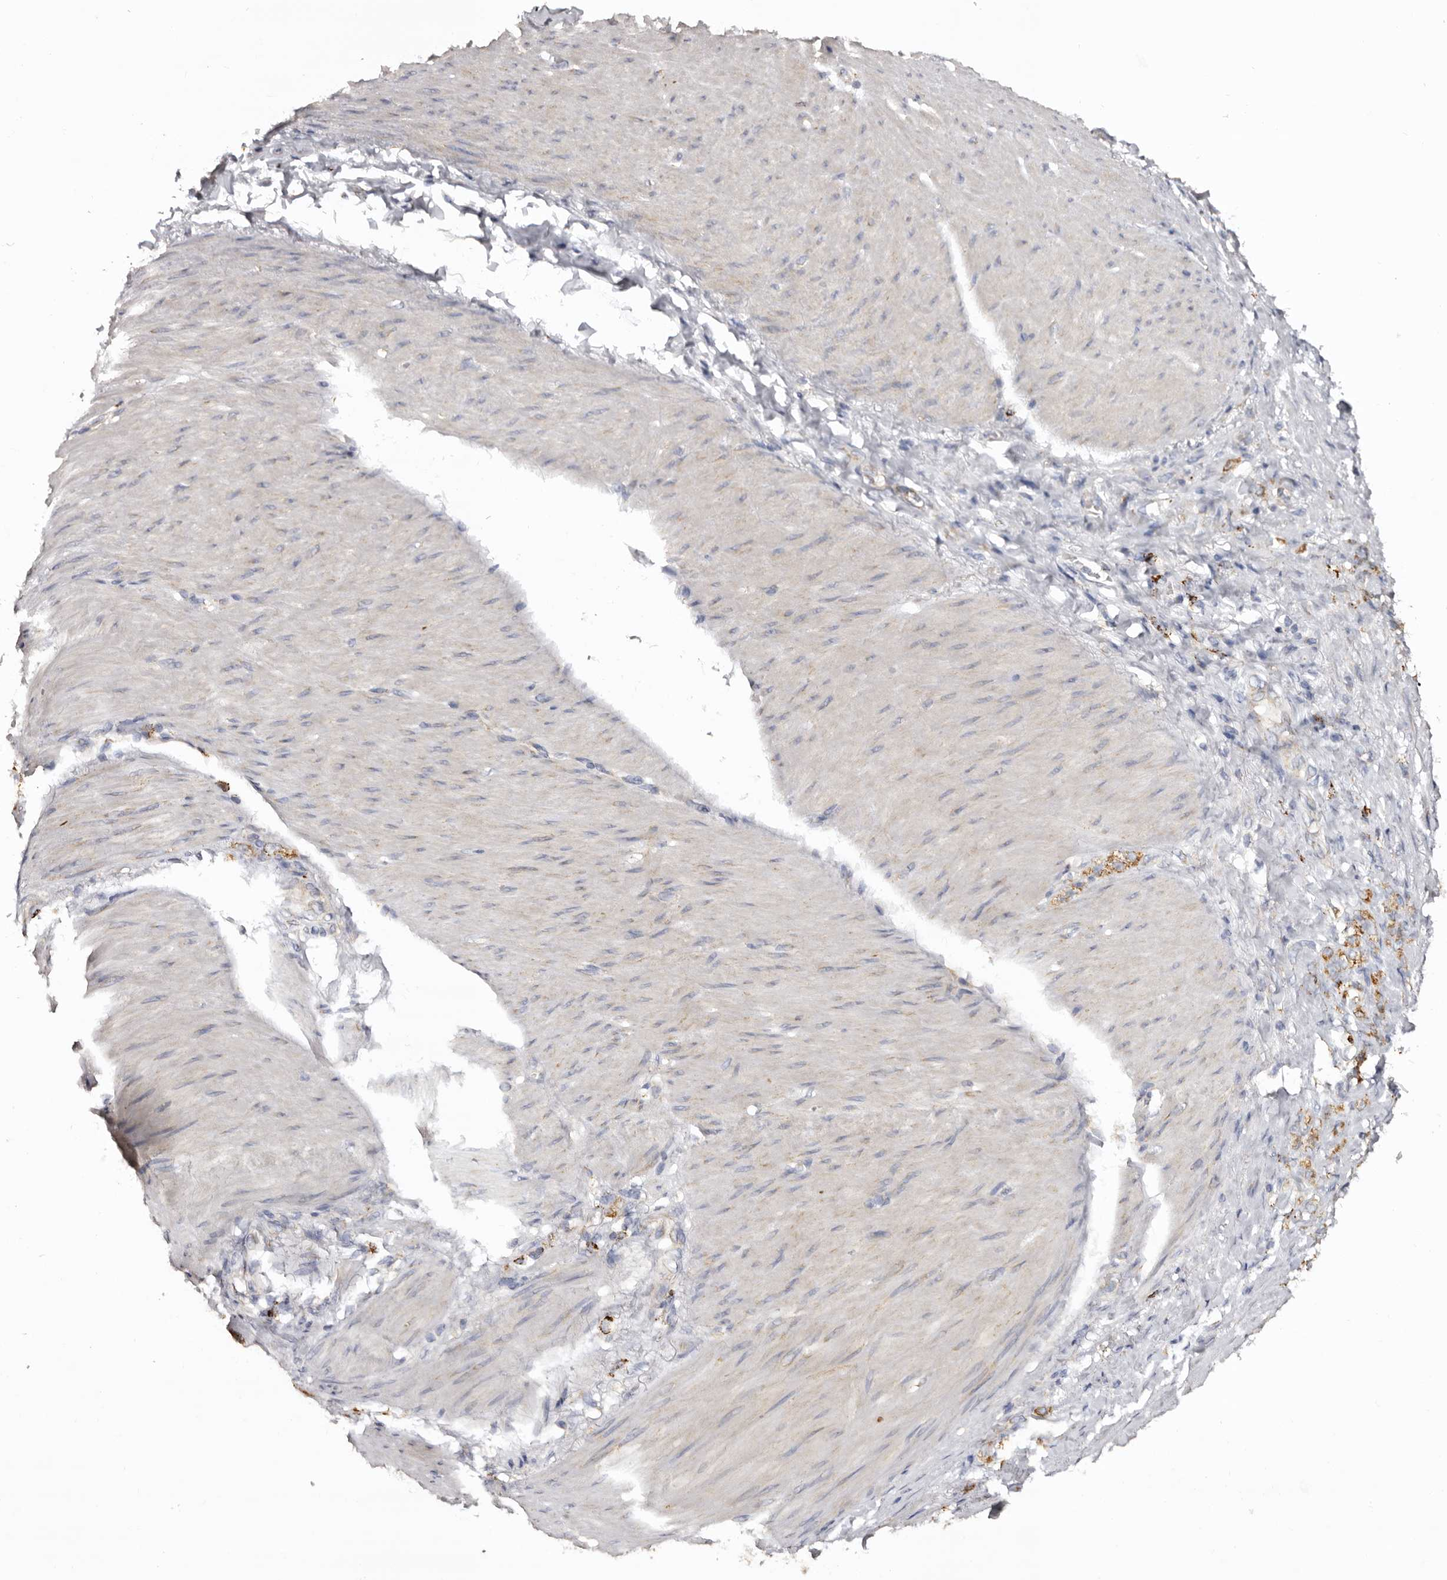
{"staining": {"intensity": "moderate", "quantity": ">75%", "location": "cytoplasmic/membranous"}, "tissue": "stomach cancer", "cell_type": "Tumor cells", "image_type": "cancer", "snomed": [{"axis": "morphology", "description": "Normal tissue, NOS"}, {"axis": "morphology", "description": "Adenocarcinoma, NOS"}, {"axis": "topography", "description": "Stomach"}], "caption": "IHC image of neoplastic tissue: stomach cancer (adenocarcinoma) stained using immunohistochemistry (IHC) demonstrates medium levels of moderate protein expression localized specifically in the cytoplasmic/membranous of tumor cells, appearing as a cytoplasmic/membranous brown color.", "gene": "MECR", "patient": {"sex": "male", "age": 82}}